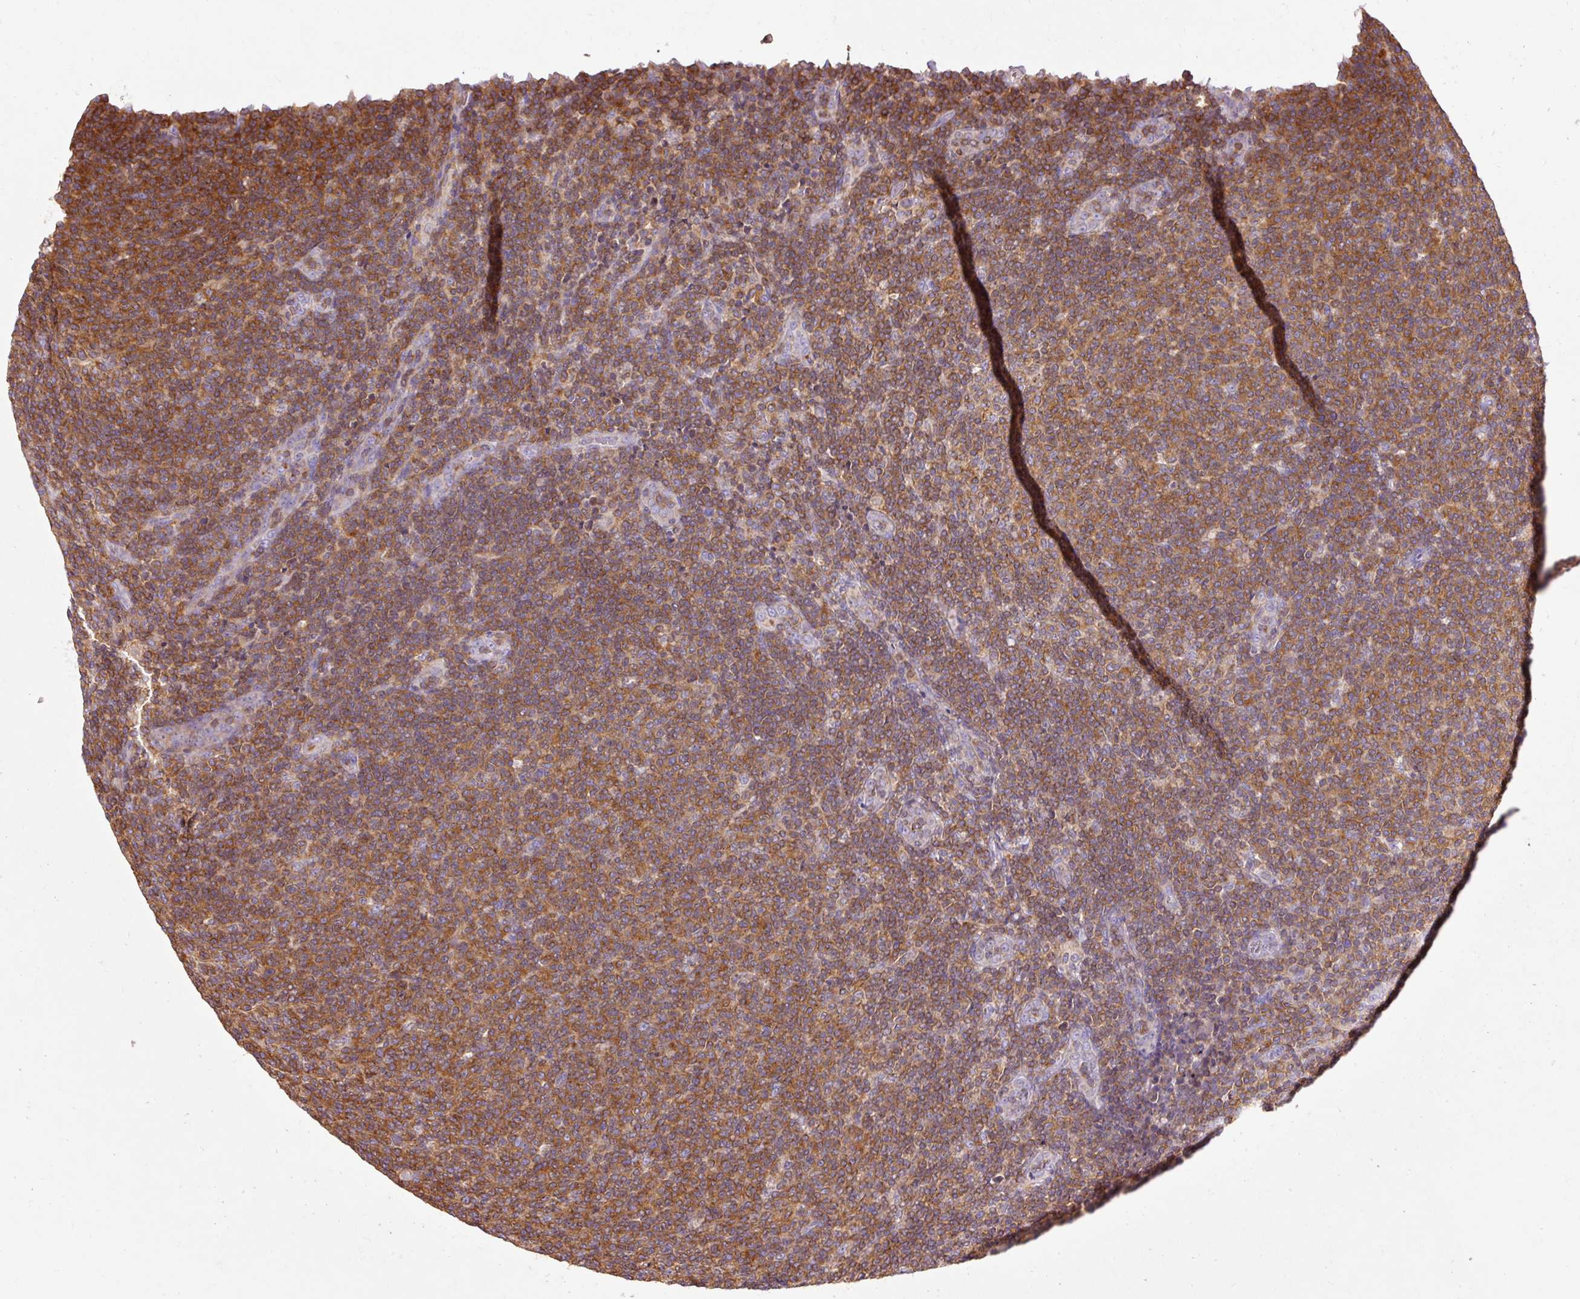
{"staining": {"intensity": "moderate", "quantity": ">75%", "location": "cytoplasmic/membranous"}, "tissue": "lymphoma", "cell_type": "Tumor cells", "image_type": "cancer", "snomed": [{"axis": "morphology", "description": "Malignant lymphoma, non-Hodgkin's type, Low grade"}, {"axis": "topography", "description": "Lymph node"}], "caption": "This image displays lymphoma stained with immunohistochemistry (IHC) to label a protein in brown. The cytoplasmic/membranous of tumor cells show moderate positivity for the protein. Nuclei are counter-stained blue.", "gene": "IMMT", "patient": {"sex": "male", "age": 66}}